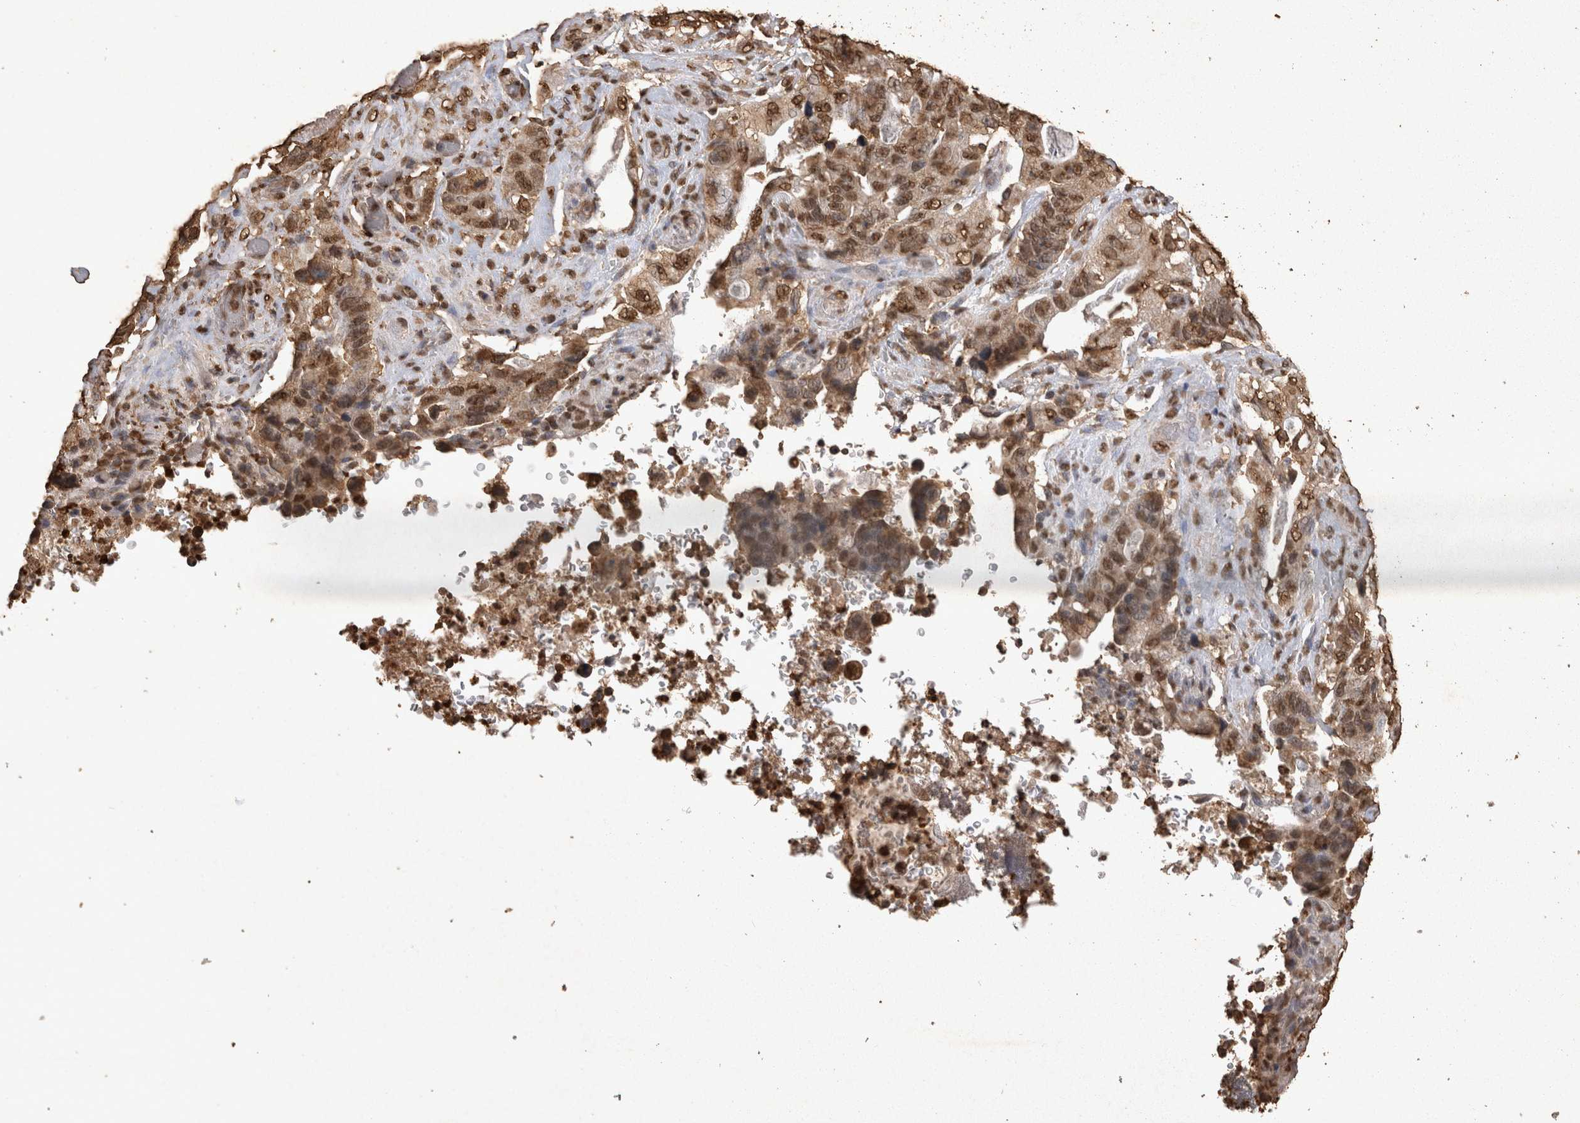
{"staining": {"intensity": "moderate", "quantity": ">75%", "location": "nuclear"}, "tissue": "stomach cancer", "cell_type": "Tumor cells", "image_type": "cancer", "snomed": [{"axis": "morphology", "description": "Adenocarcinoma, NOS"}, {"axis": "topography", "description": "Stomach"}], "caption": "Stomach cancer stained for a protein shows moderate nuclear positivity in tumor cells. (Stains: DAB (3,3'-diaminobenzidine) in brown, nuclei in blue, Microscopy: brightfield microscopy at high magnification).", "gene": "OAS2", "patient": {"sex": "female", "age": 89}}